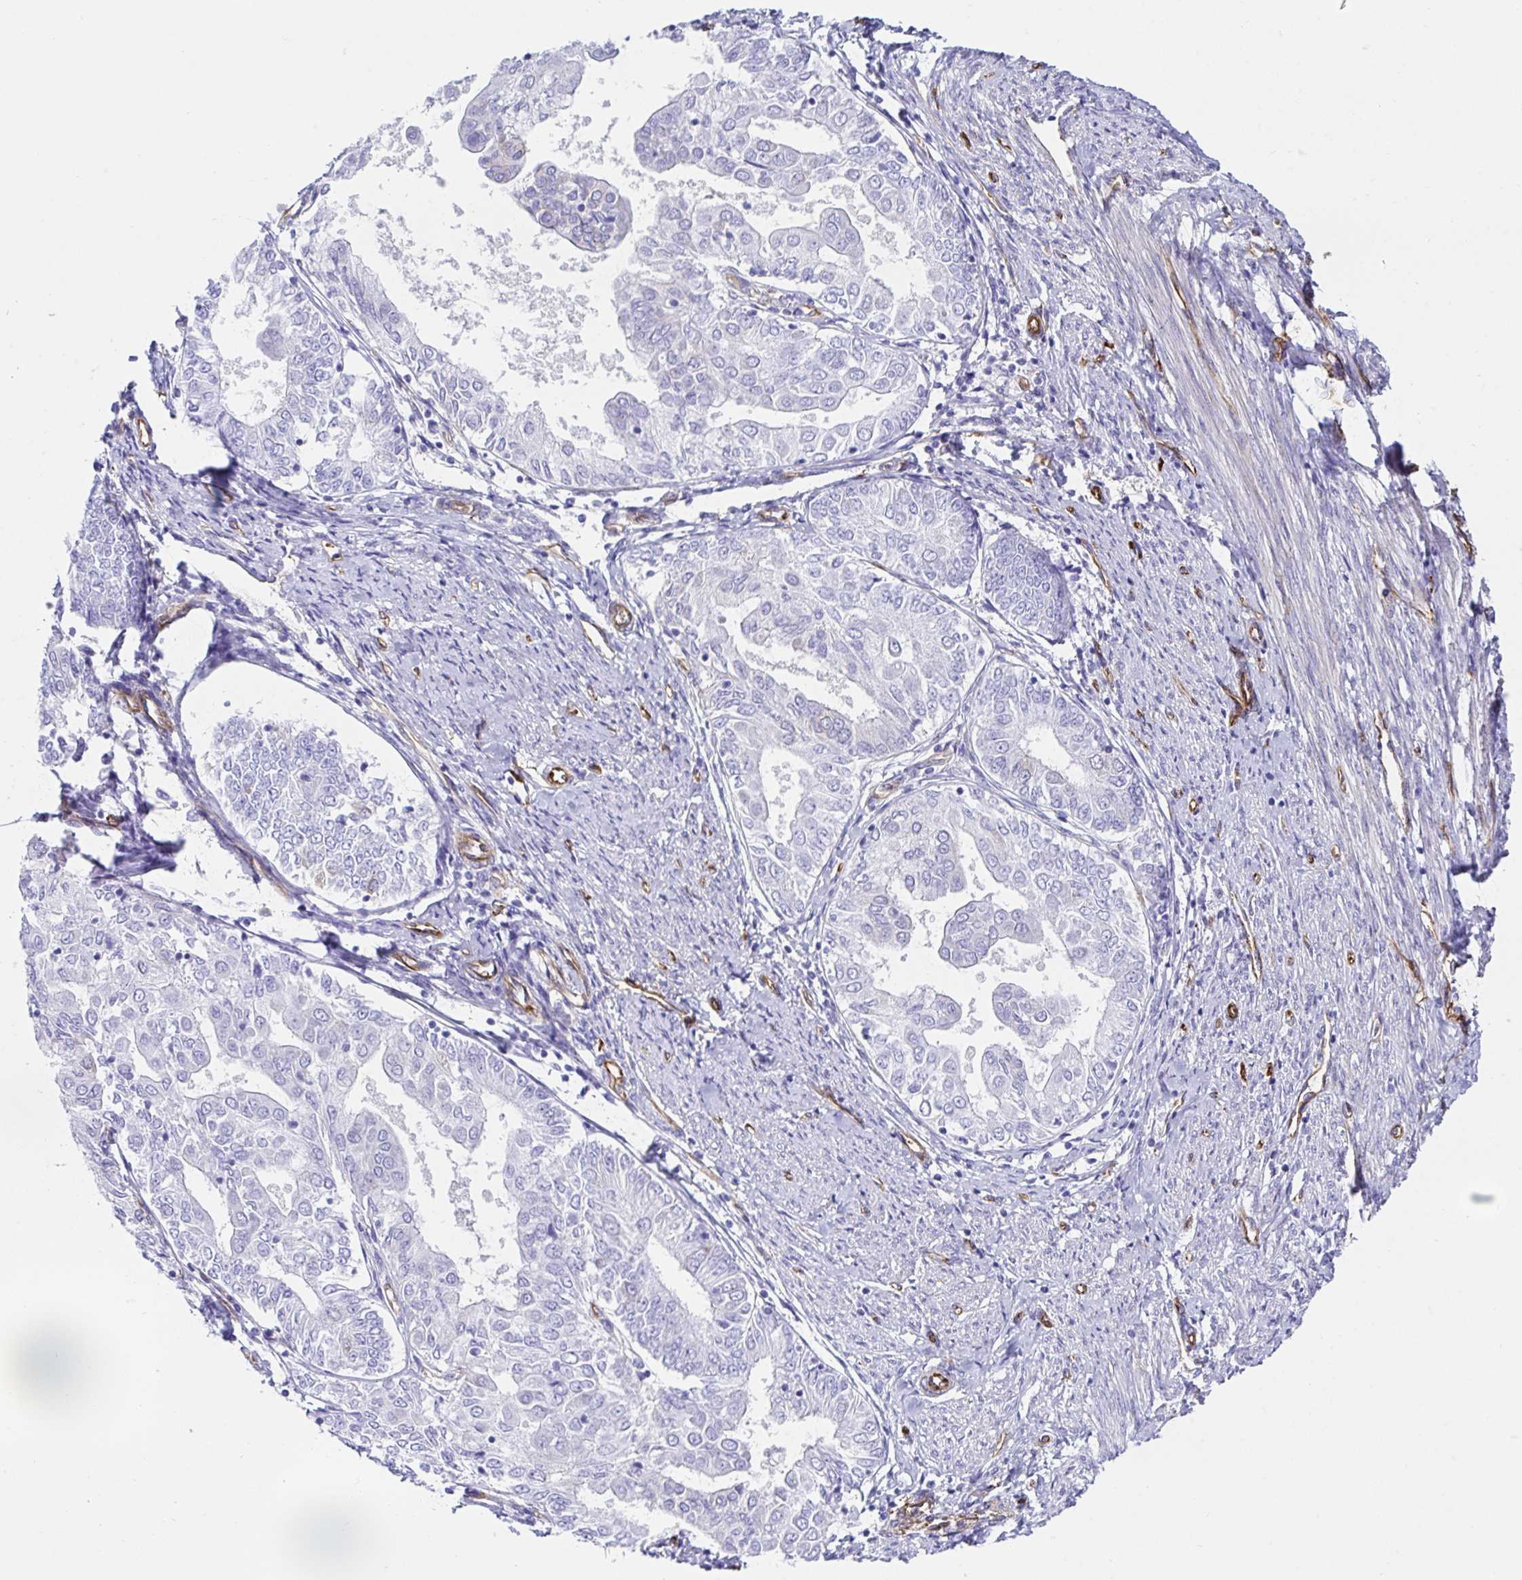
{"staining": {"intensity": "negative", "quantity": "none", "location": "none"}, "tissue": "endometrial cancer", "cell_type": "Tumor cells", "image_type": "cancer", "snomed": [{"axis": "morphology", "description": "Adenocarcinoma, NOS"}, {"axis": "topography", "description": "Endometrium"}], "caption": "This is an IHC micrograph of endometrial adenocarcinoma. There is no staining in tumor cells.", "gene": "DOCK1", "patient": {"sex": "female", "age": 68}}